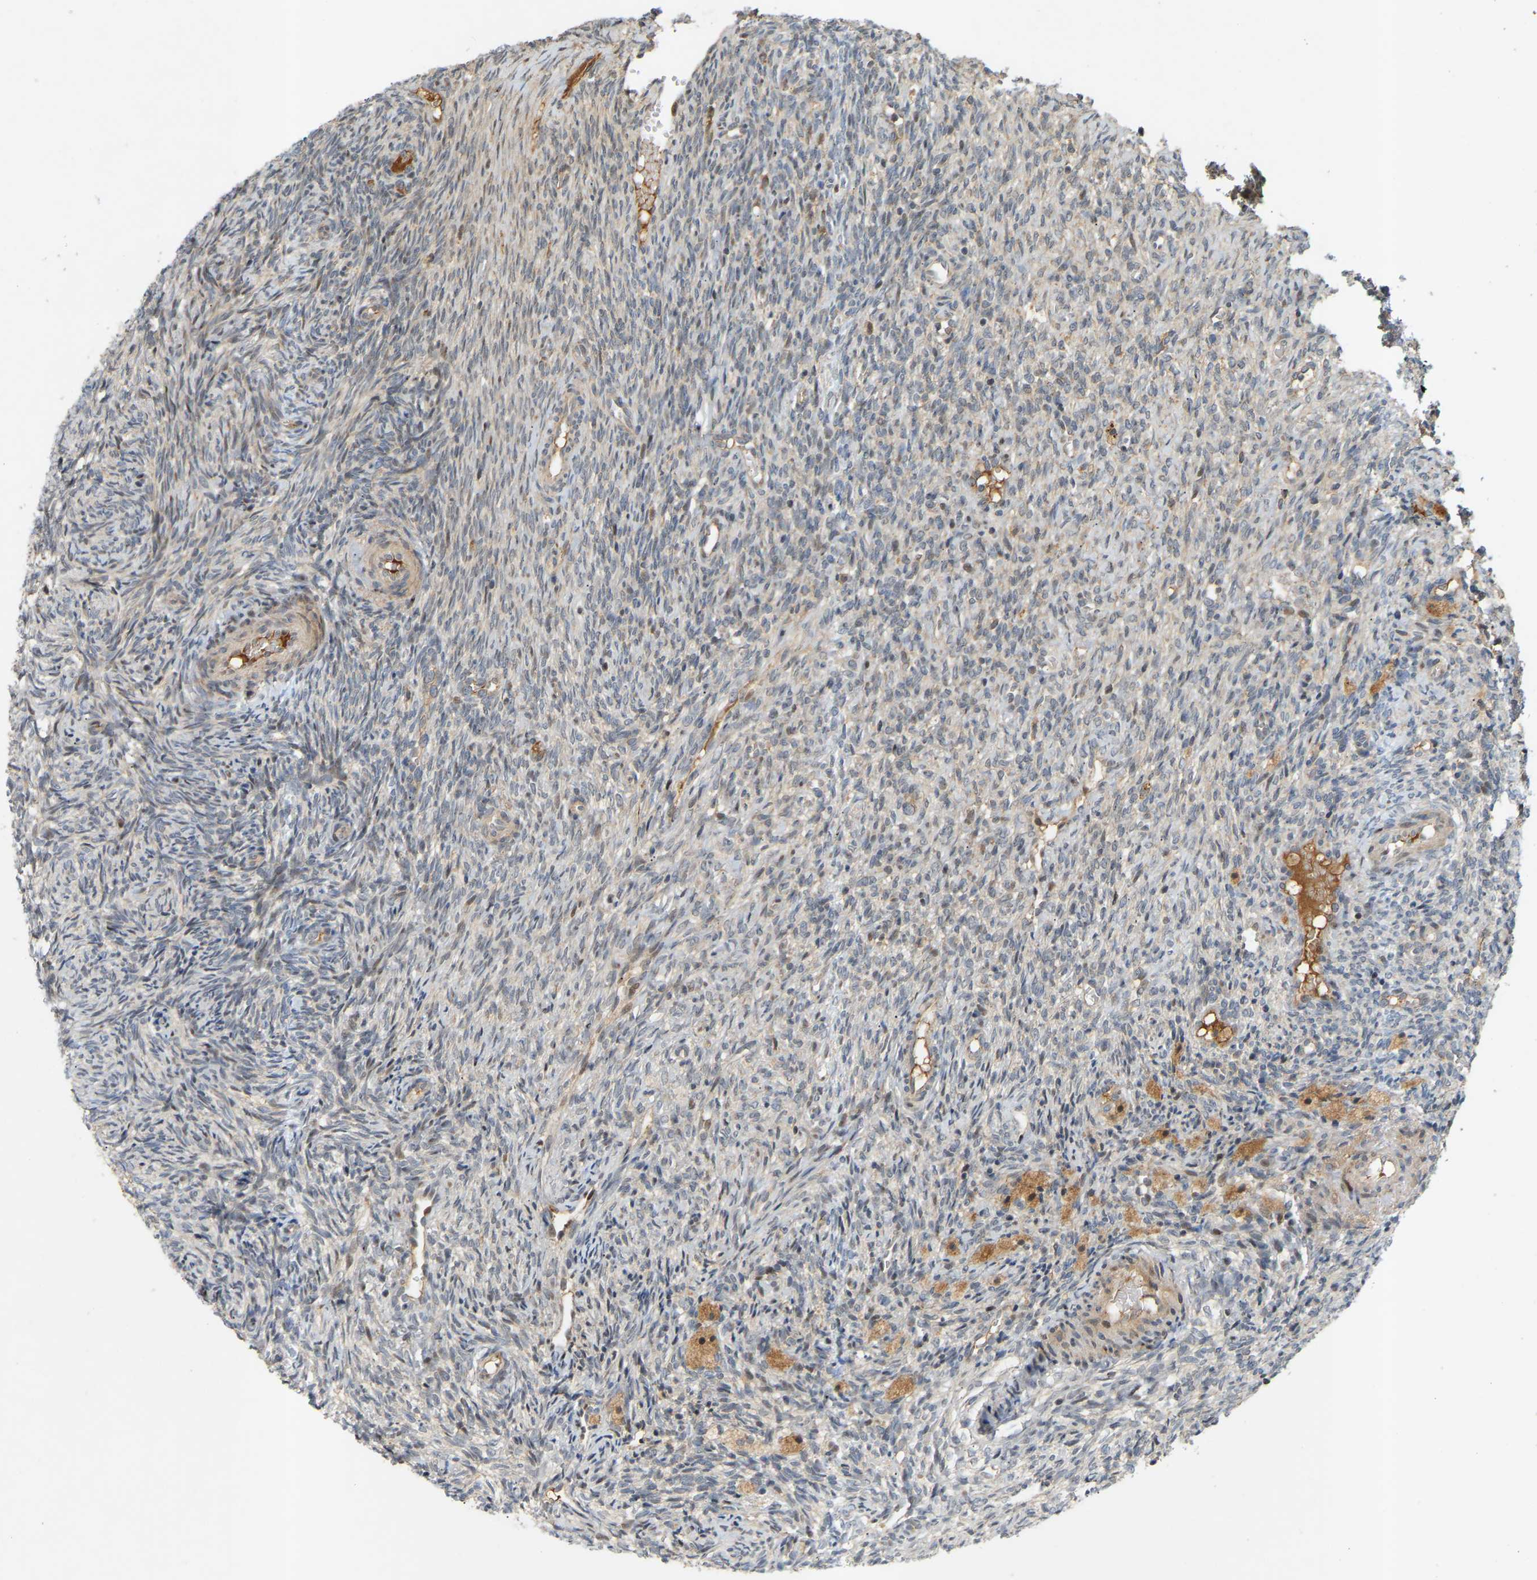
{"staining": {"intensity": "strong", "quantity": ">75%", "location": "cytoplasmic/membranous"}, "tissue": "ovary", "cell_type": "Follicle cells", "image_type": "normal", "snomed": [{"axis": "morphology", "description": "Normal tissue, NOS"}, {"axis": "topography", "description": "Ovary"}], "caption": "DAB (3,3'-diaminobenzidine) immunohistochemical staining of unremarkable human ovary reveals strong cytoplasmic/membranous protein staining in approximately >75% of follicle cells. The staining was performed using DAB to visualize the protein expression in brown, while the nuclei were stained in blue with hematoxylin (Magnification: 20x).", "gene": "ATP5MF", "patient": {"sex": "female", "age": 41}}